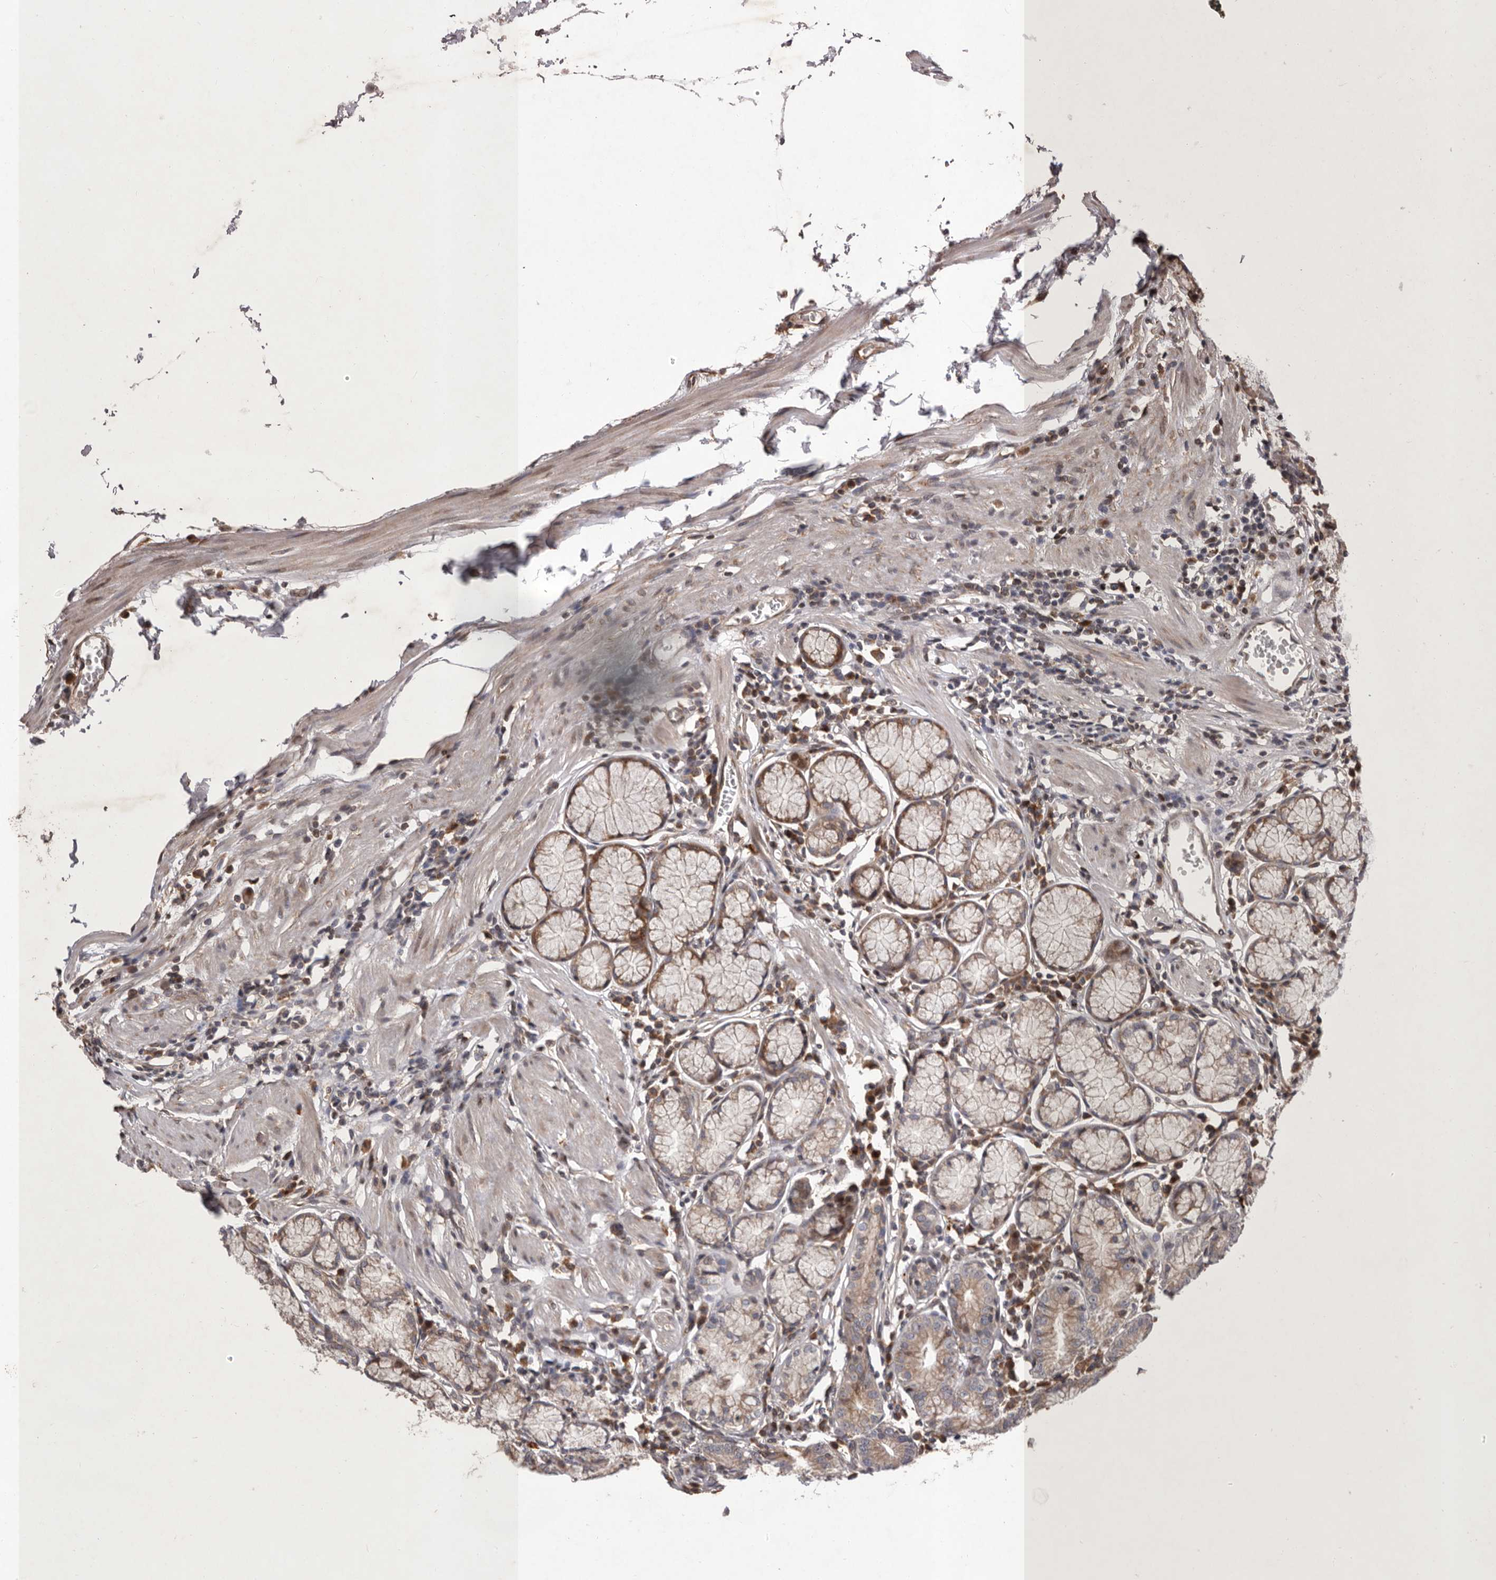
{"staining": {"intensity": "moderate", "quantity": "25%-75%", "location": "cytoplasmic/membranous"}, "tissue": "stomach", "cell_type": "Glandular cells", "image_type": "normal", "snomed": [{"axis": "morphology", "description": "Normal tissue, NOS"}, {"axis": "topography", "description": "Stomach"}], "caption": "This is an image of immunohistochemistry staining of benign stomach, which shows moderate staining in the cytoplasmic/membranous of glandular cells.", "gene": "GADD45B", "patient": {"sex": "male", "age": 55}}